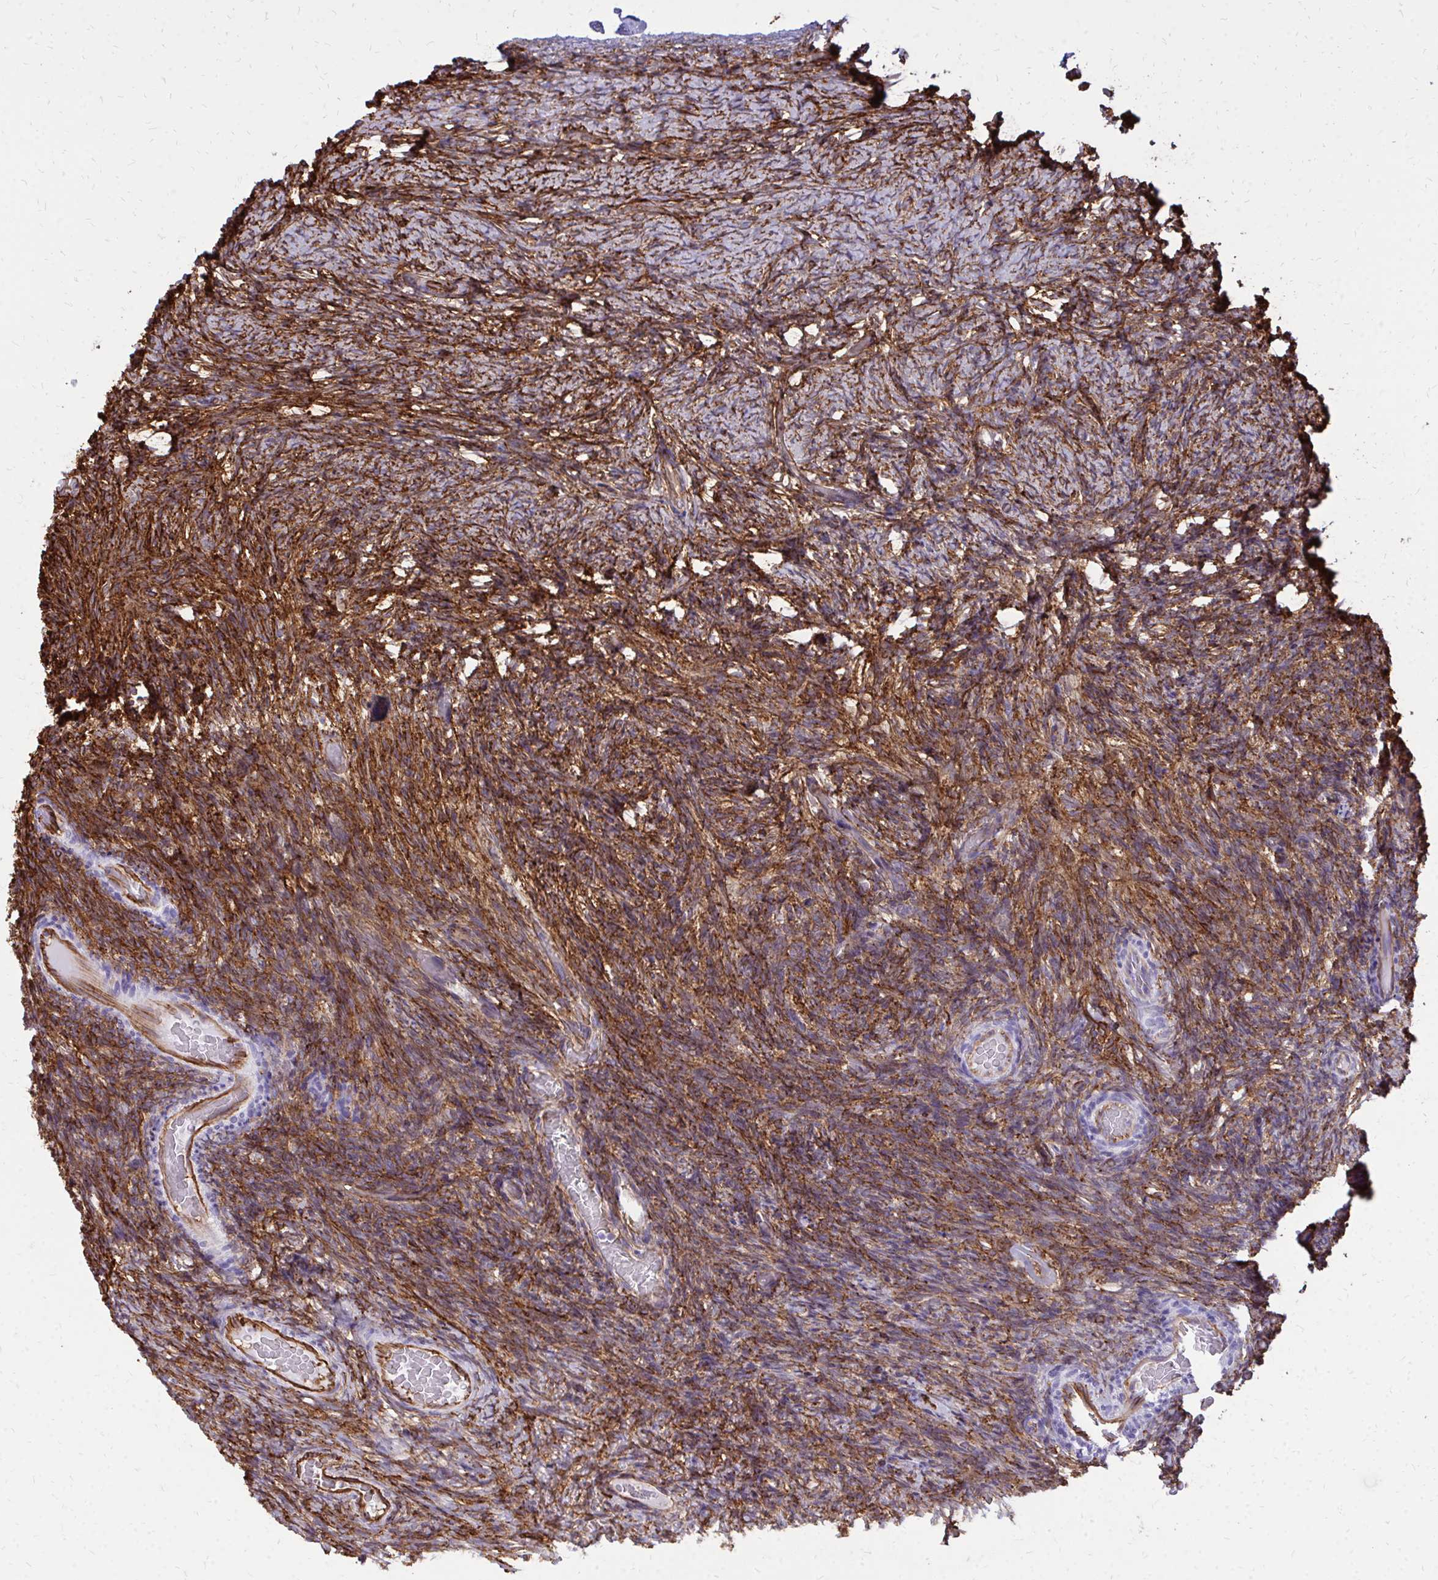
{"staining": {"intensity": "strong", "quantity": ">75%", "location": "cytoplasmic/membranous"}, "tissue": "ovary", "cell_type": "Ovarian stroma cells", "image_type": "normal", "snomed": [{"axis": "morphology", "description": "Normal tissue, NOS"}, {"axis": "topography", "description": "Ovary"}], "caption": "Protein expression analysis of normal human ovary reveals strong cytoplasmic/membranous positivity in approximately >75% of ovarian stroma cells. The protein is shown in brown color, while the nuclei are stained blue.", "gene": "MARCKSL1", "patient": {"sex": "female", "age": 34}}